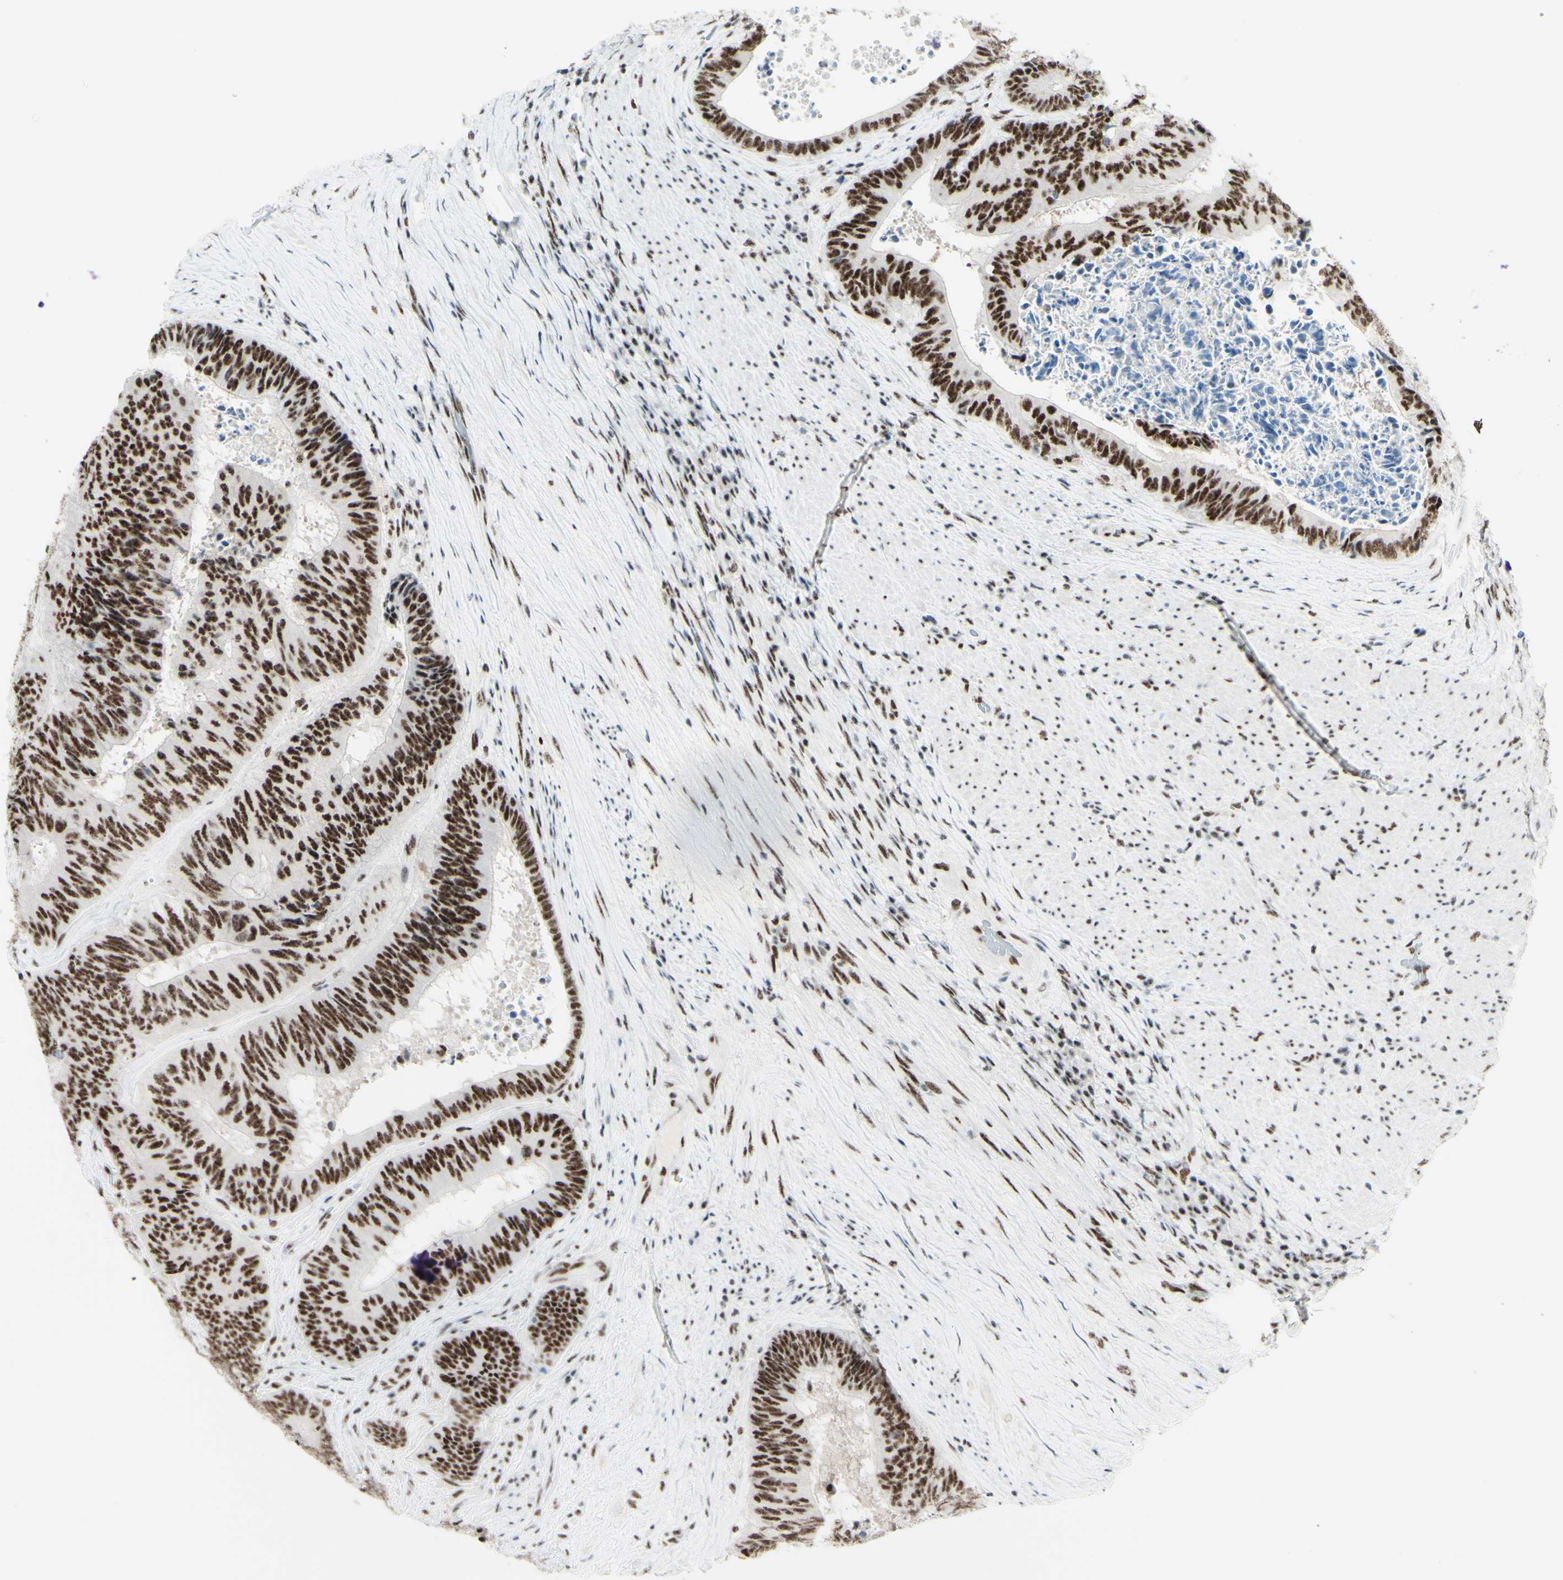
{"staining": {"intensity": "strong", "quantity": ">75%", "location": "nuclear"}, "tissue": "colorectal cancer", "cell_type": "Tumor cells", "image_type": "cancer", "snomed": [{"axis": "morphology", "description": "Adenocarcinoma, NOS"}, {"axis": "topography", "description": "Rectum"}], "caption": "Immunohistochemical staining of colorectal cancer displays strong nuclear protein expression in approximately >75% of tumor cells.", "gene": "WTAP", "patient": {"sex": "male", "age": 72}}